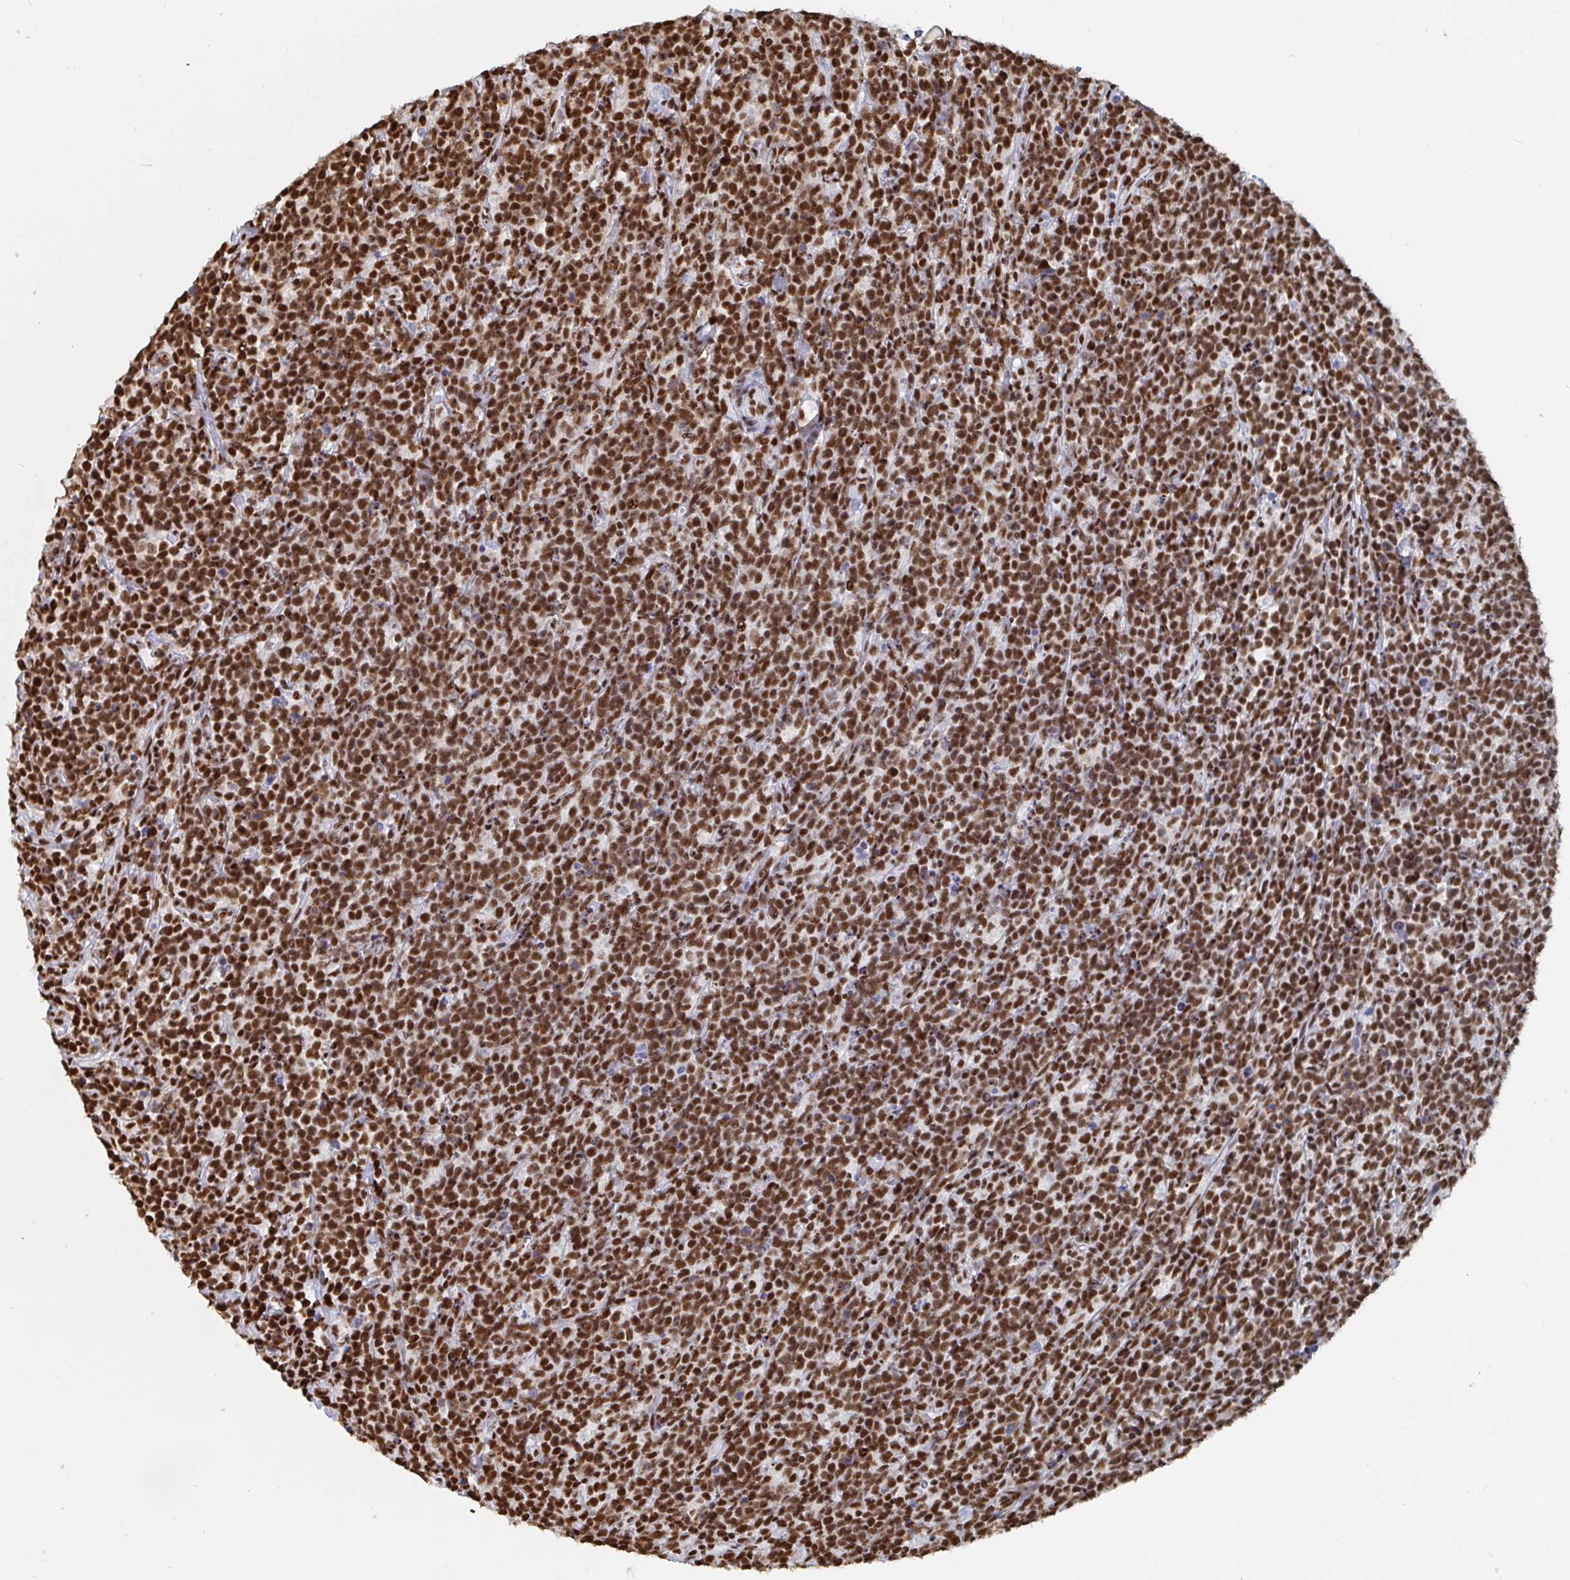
{"staining": {"intensity": "strong", "quantity": ">75%", "location": "nuclear"}, "tissue": "lymphoma", "cell_type": "Tumor cells", "image_type": "cancer", "snomed": [{"axis": "morphology", "description": "Malignant lymphoma, non-Hodgkin's type, High grade"}, {"axis": "topography", "description": "Small intestine"}], "caption": "Immunohistochemical staining of human high-grade malignant lymphoma, non-Hodgkin's type shows high levels of strong nuclear positivity in approximately >75% of tumor cells.", "gene": "EWSR1", "patient": {"sex": "female", "age": 56}}